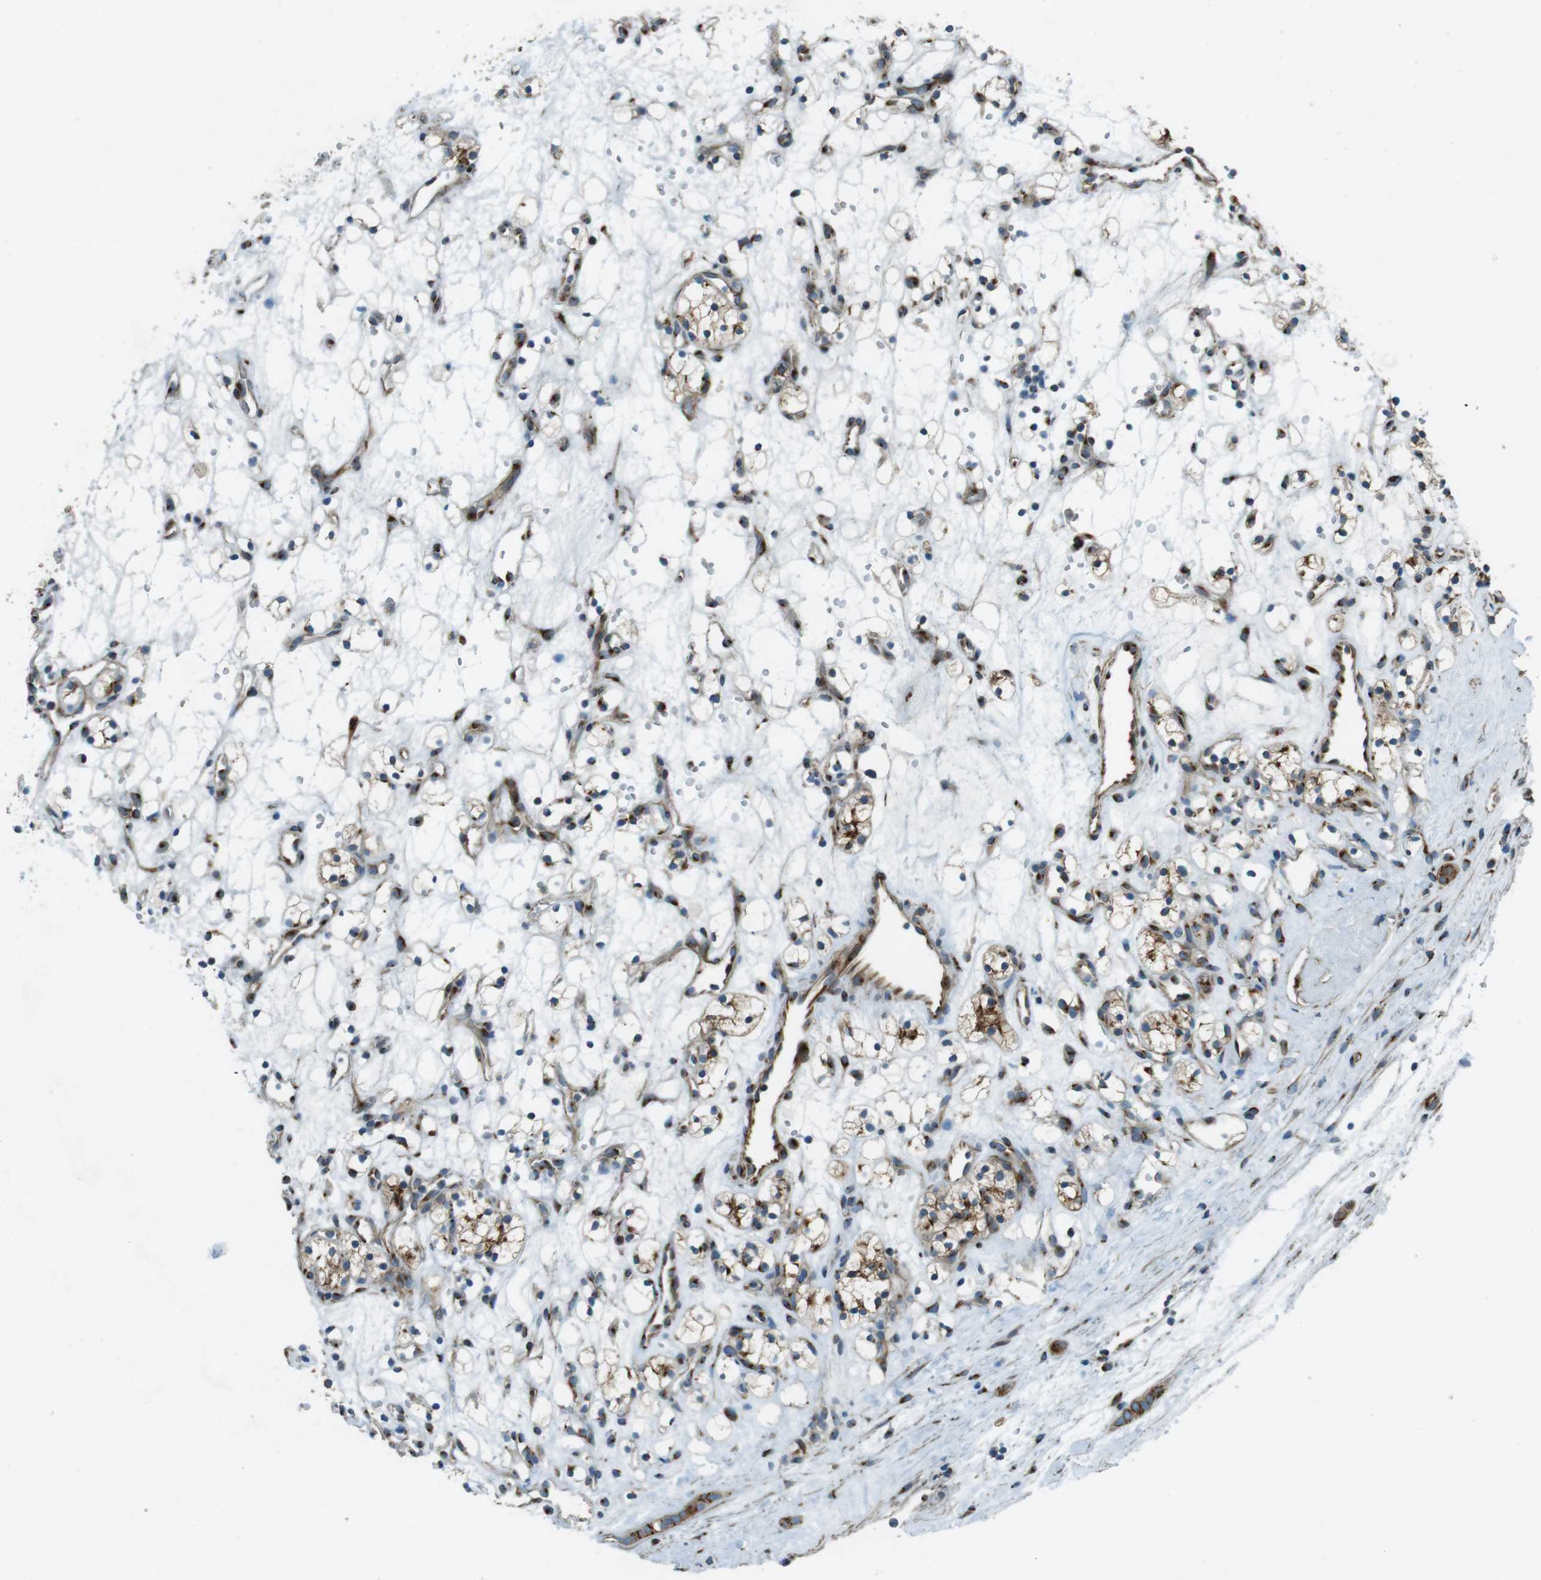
{"staining": {"intensity": "moderate", "quantity": ">75%", "location": "cytoplasmic/membranous"}, "tissue": "renal cancer", "cell_type": "Tumor cells", "image_type": "cancer", "snomed": [{"axis": "morphology", "description": "Adenocarcinoma, NOS"}, {"axis": "topography", "description": "Kidney"}], "caption": "The micrograph shows a brown stain indicating the presence of a protein in the cytoplasmic/membranous of tumor cells in renal adenocarcinoma.", "gene": "TMEM115", "patient": {"sex": "female", "age": 60}}